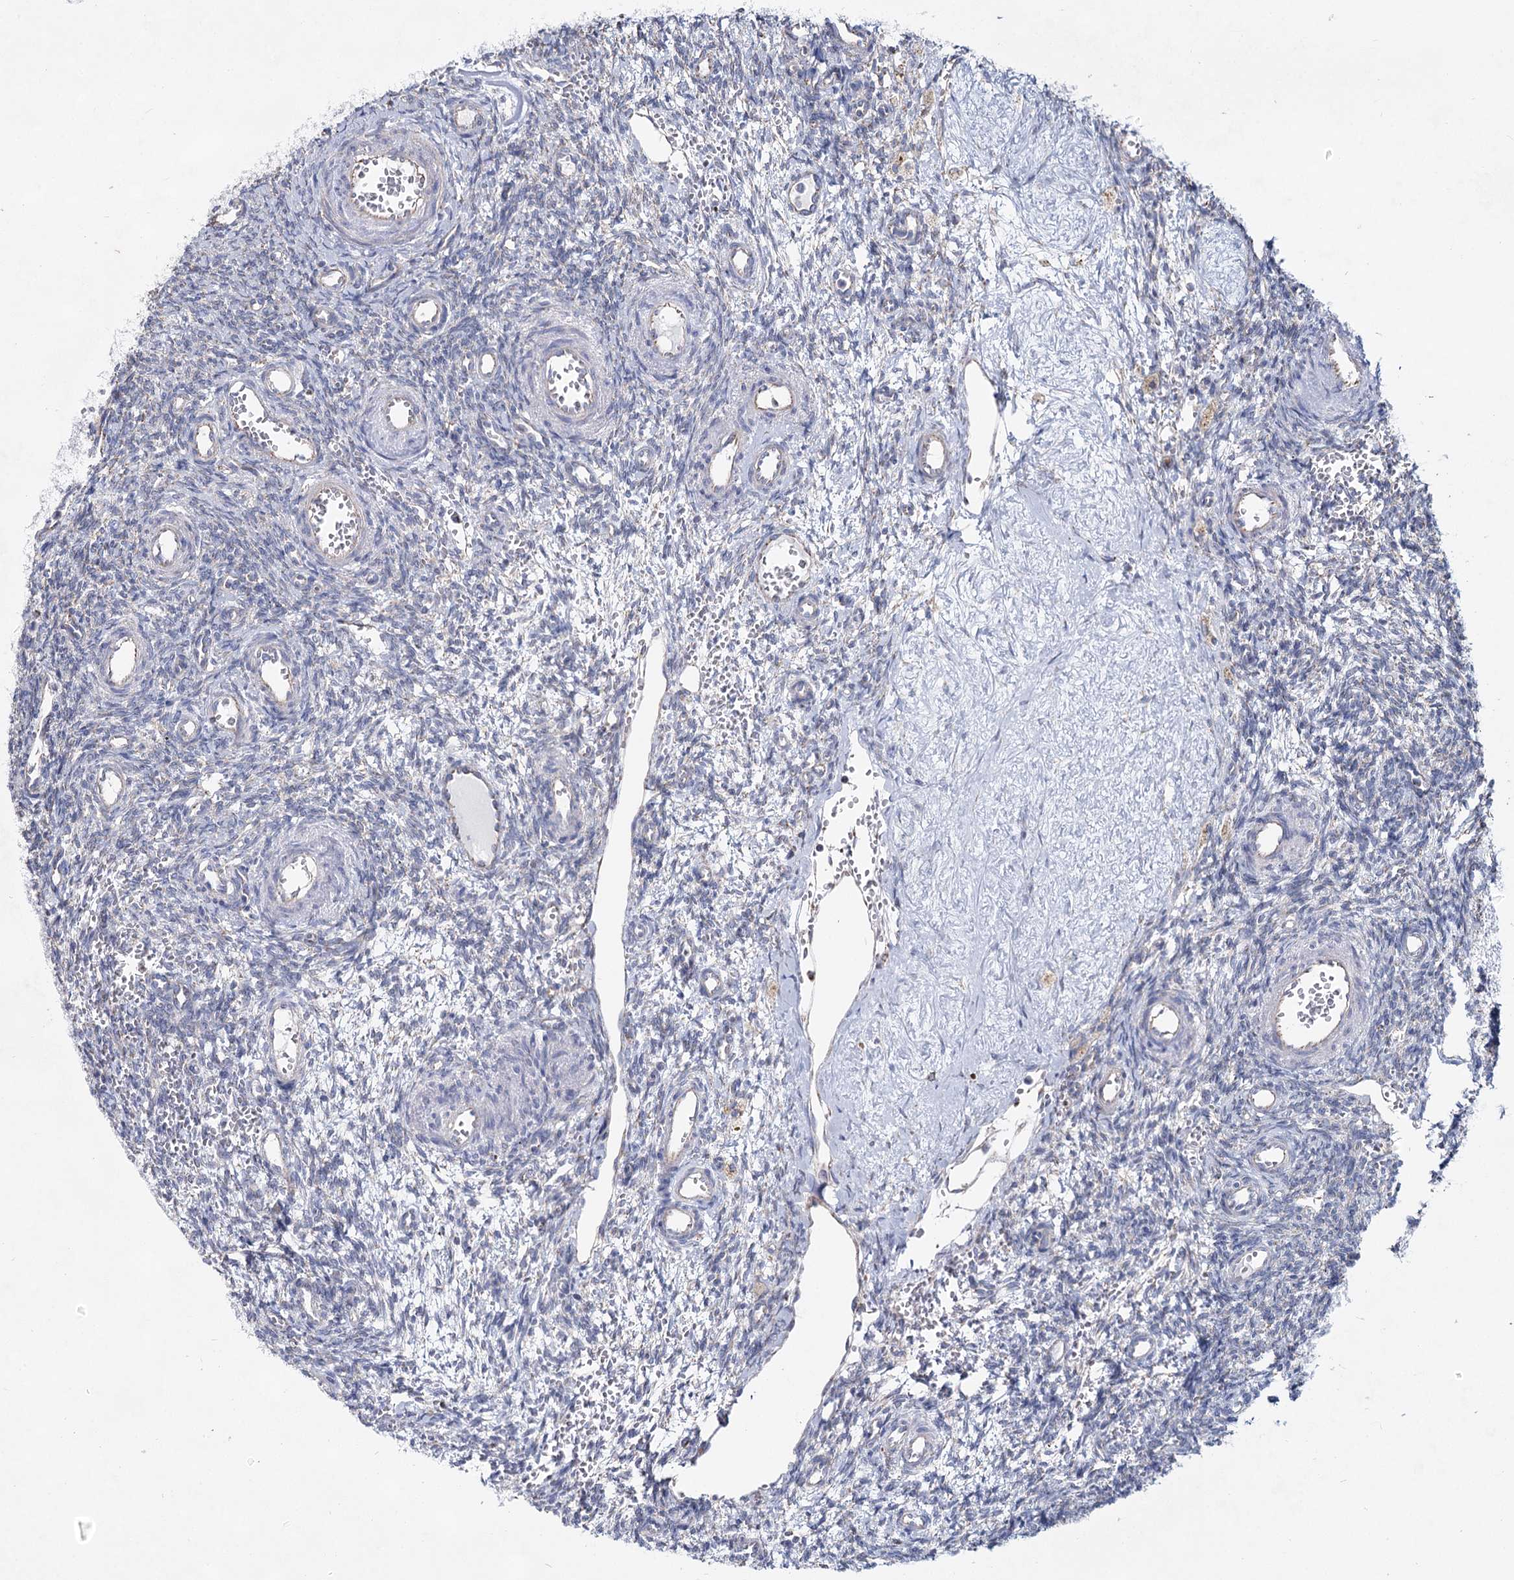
{"staining": {"intensity": "negative", "quantity": "none", "location": "none"}, "tissue": "ovary", "cell_type": "Ovarian stroma cells", "image_type": "normal", "snomed": [{"axis": "morphology", "description": "Normal tissue, NOS"}, {"axis": "topography", "description": "Ovary"}], "caption": "IHC of unremarkable ovary shows no expression in ovarian stroma cells. (DAB IHC, high magnification).", "gene": "CCDC73", "patient": {"sex": "female", "age": 39}}